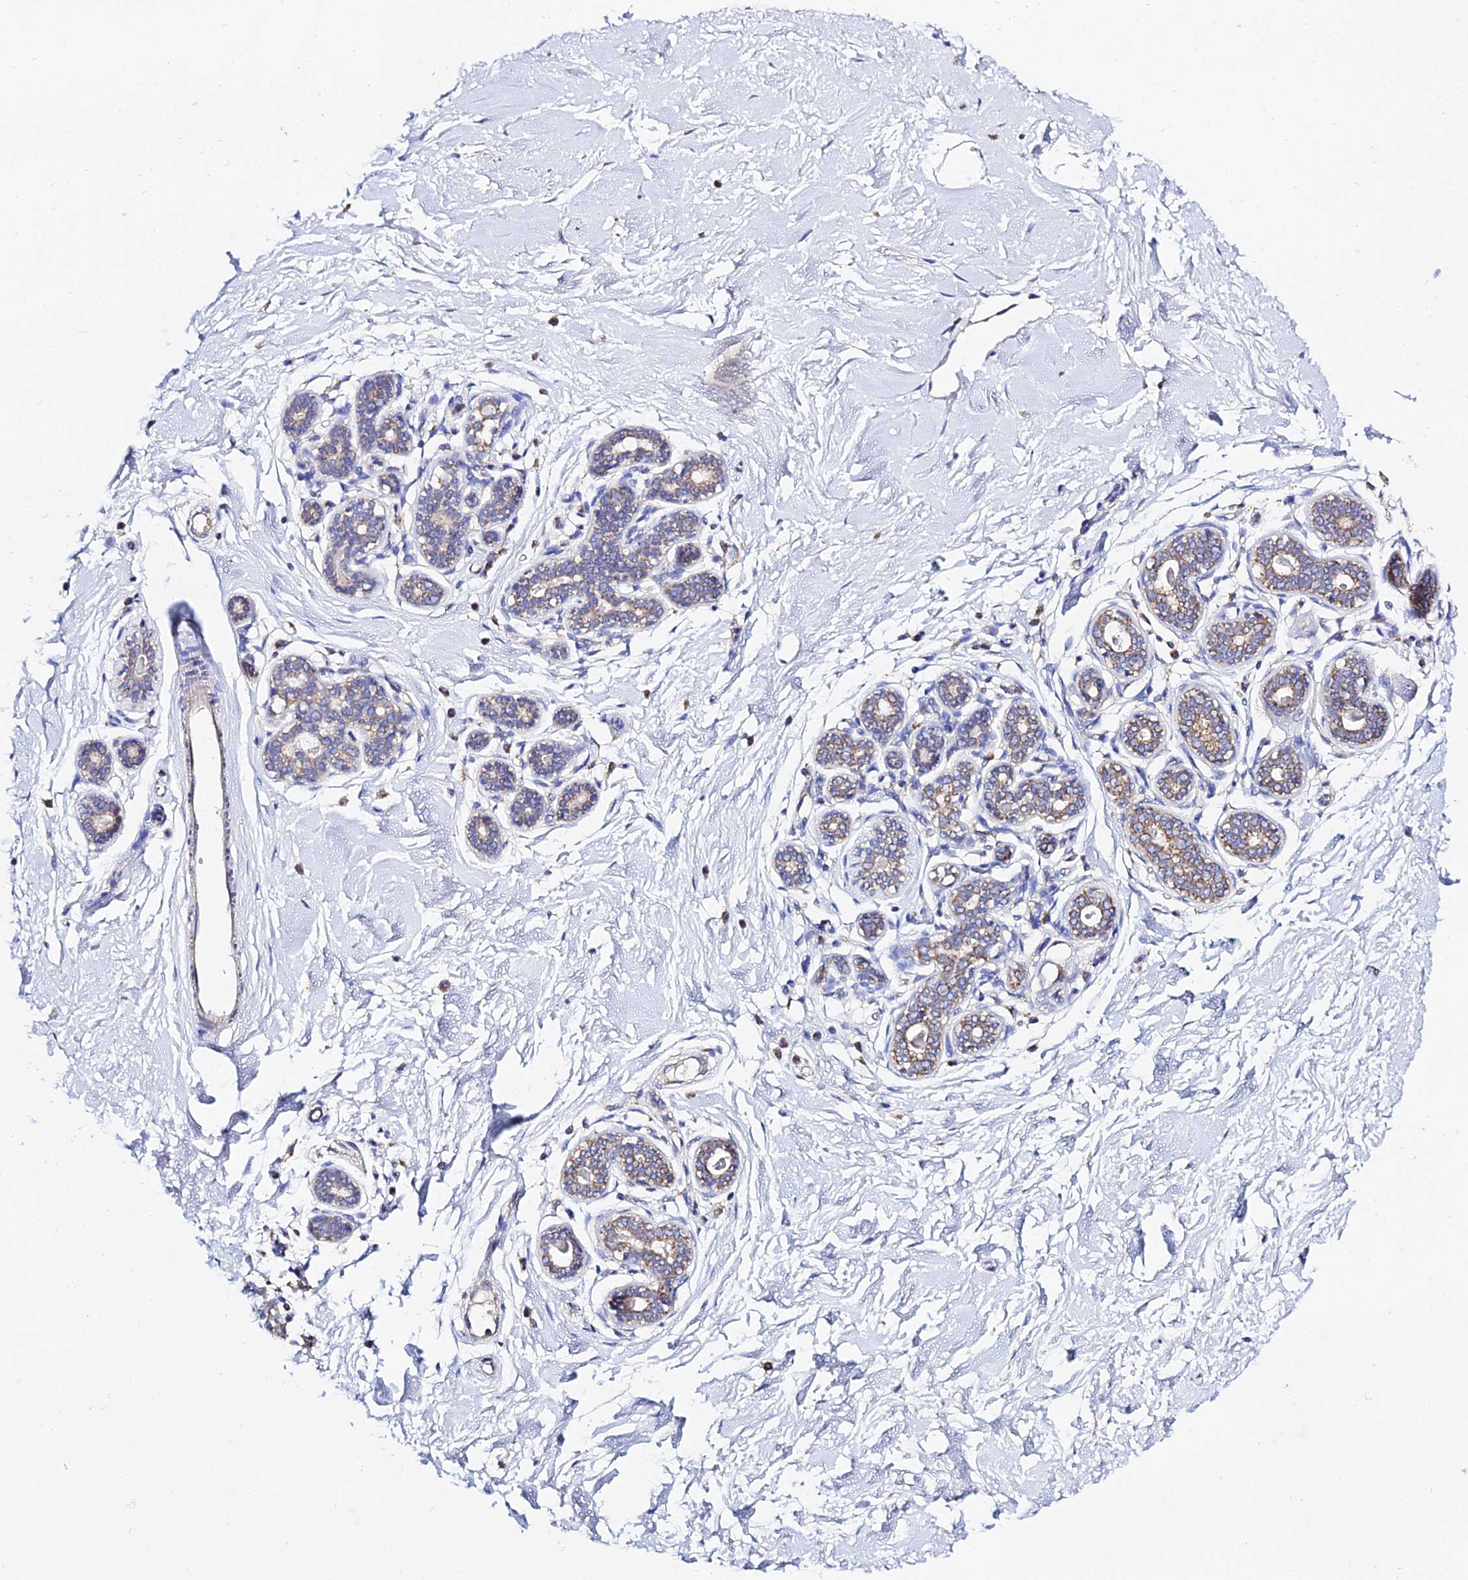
{"staining": {"intensity": "weak", "quantity": "<25%", "location": "cytoplasmic/membranous"}, "tissue": "breast", "cell_type": "Adipocytes", "image_type": "normal", "snomed": [{"axis": "morphology", "description": "Normal tissue, NOS"}, {"axis": "morphology", "description": "Adenoma, NOS"}, {"axis": "topography", "description": "Breast"}], "caption": "Adipocytes show no significant expression in unremarkable breast.", "gene": "TYW5", "patient": {"sex": "female", "age": 23}}